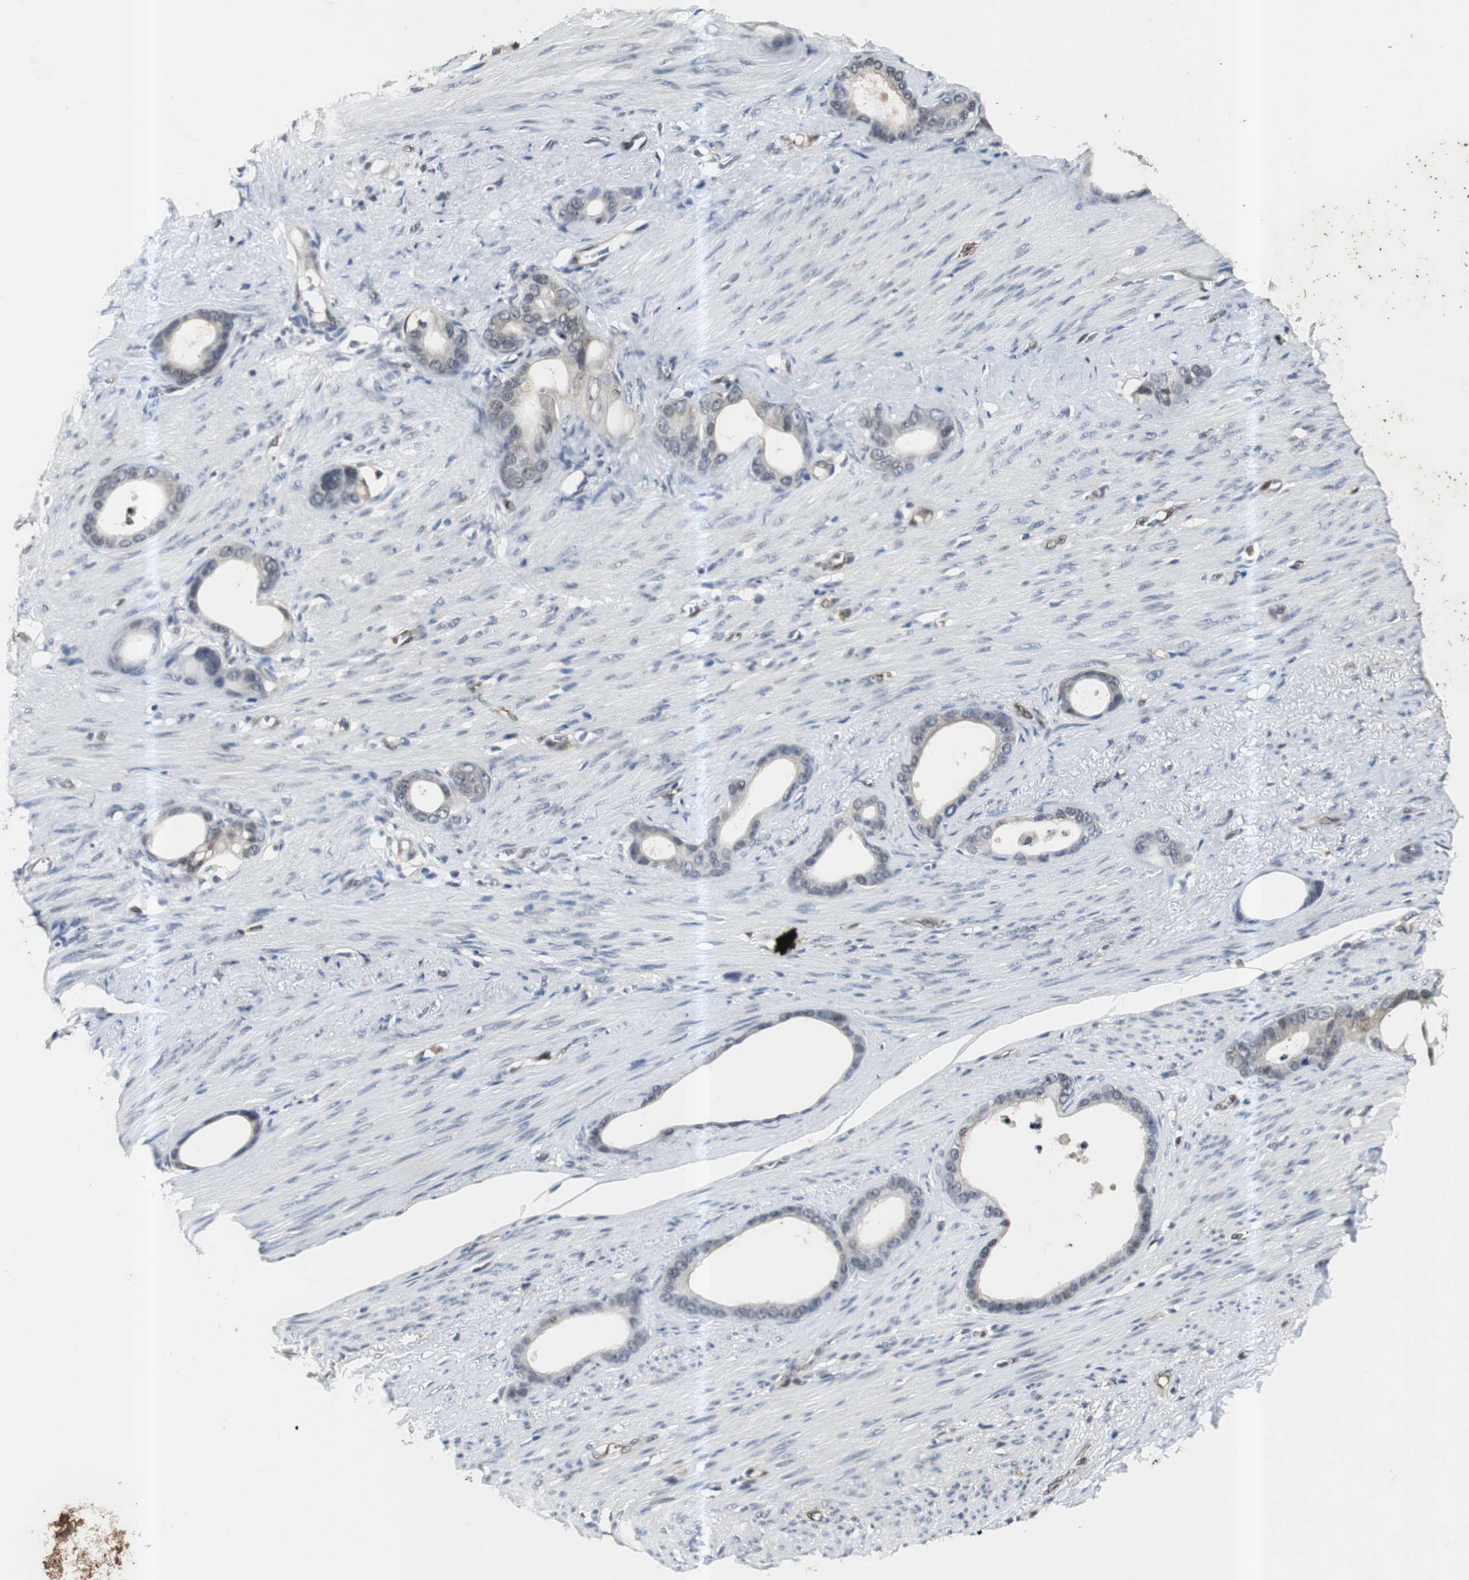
{"staining": {"intensity": "weak", "quantity": "25%-75%", "location": "cytoplasmic/membranous"}, "tissue": "stomach cancer", "cell_type": "Tumor cells", "image_type": "cancer", "snomed": [{"axis": "morphology", "description": "Adenocarcinoma, NOS"}, {"axis": "topography", "description": "Stomach"}], "caption": "Stomach cancer (adenocarcinoma) stained with a protein marker demonstrates weak staining in tumor cells.", "gene": "SMAD1", "patient": {"sex": "female", "age": 75}}